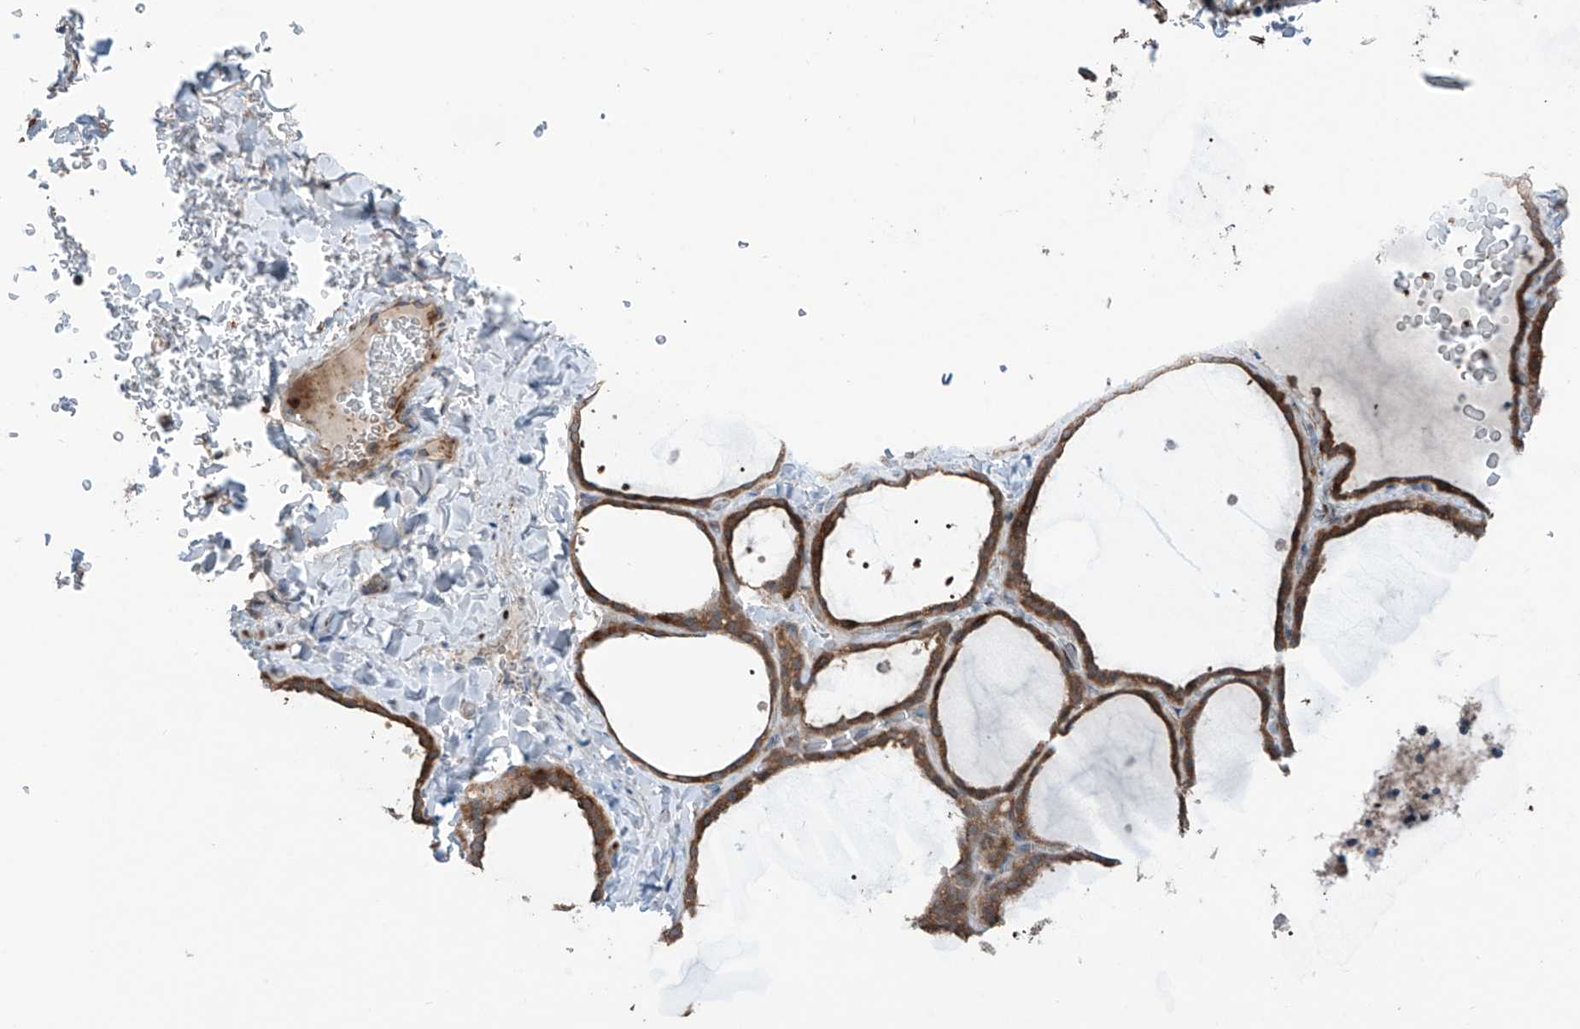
{"staining": {"intensity": "moderate", "quantity": ">75%", "location": "cytoplasmic/membranous"}, "tissue": "thyroid gland", "cell_type": "Glandular cells", "image_type": "normal", "snomed": [{"axis": "morphology", "description": "Normal tissue, NOS"}, {"axis": "topography", "description": "Thyroid gland"}], "caption": "High-magnification brightfield microscopy of unremarkable thyroid gland stained with DAB (3,3'-diaminobenzidine) (brown) and counterstained with hematoxylin (blue). glandular cells exhibit moderate cytoplasmic/membranous positivity is present in approximately>75% of cells.", "gene": "SAMD3", "patient": {"sex": "female", "age": 22}}